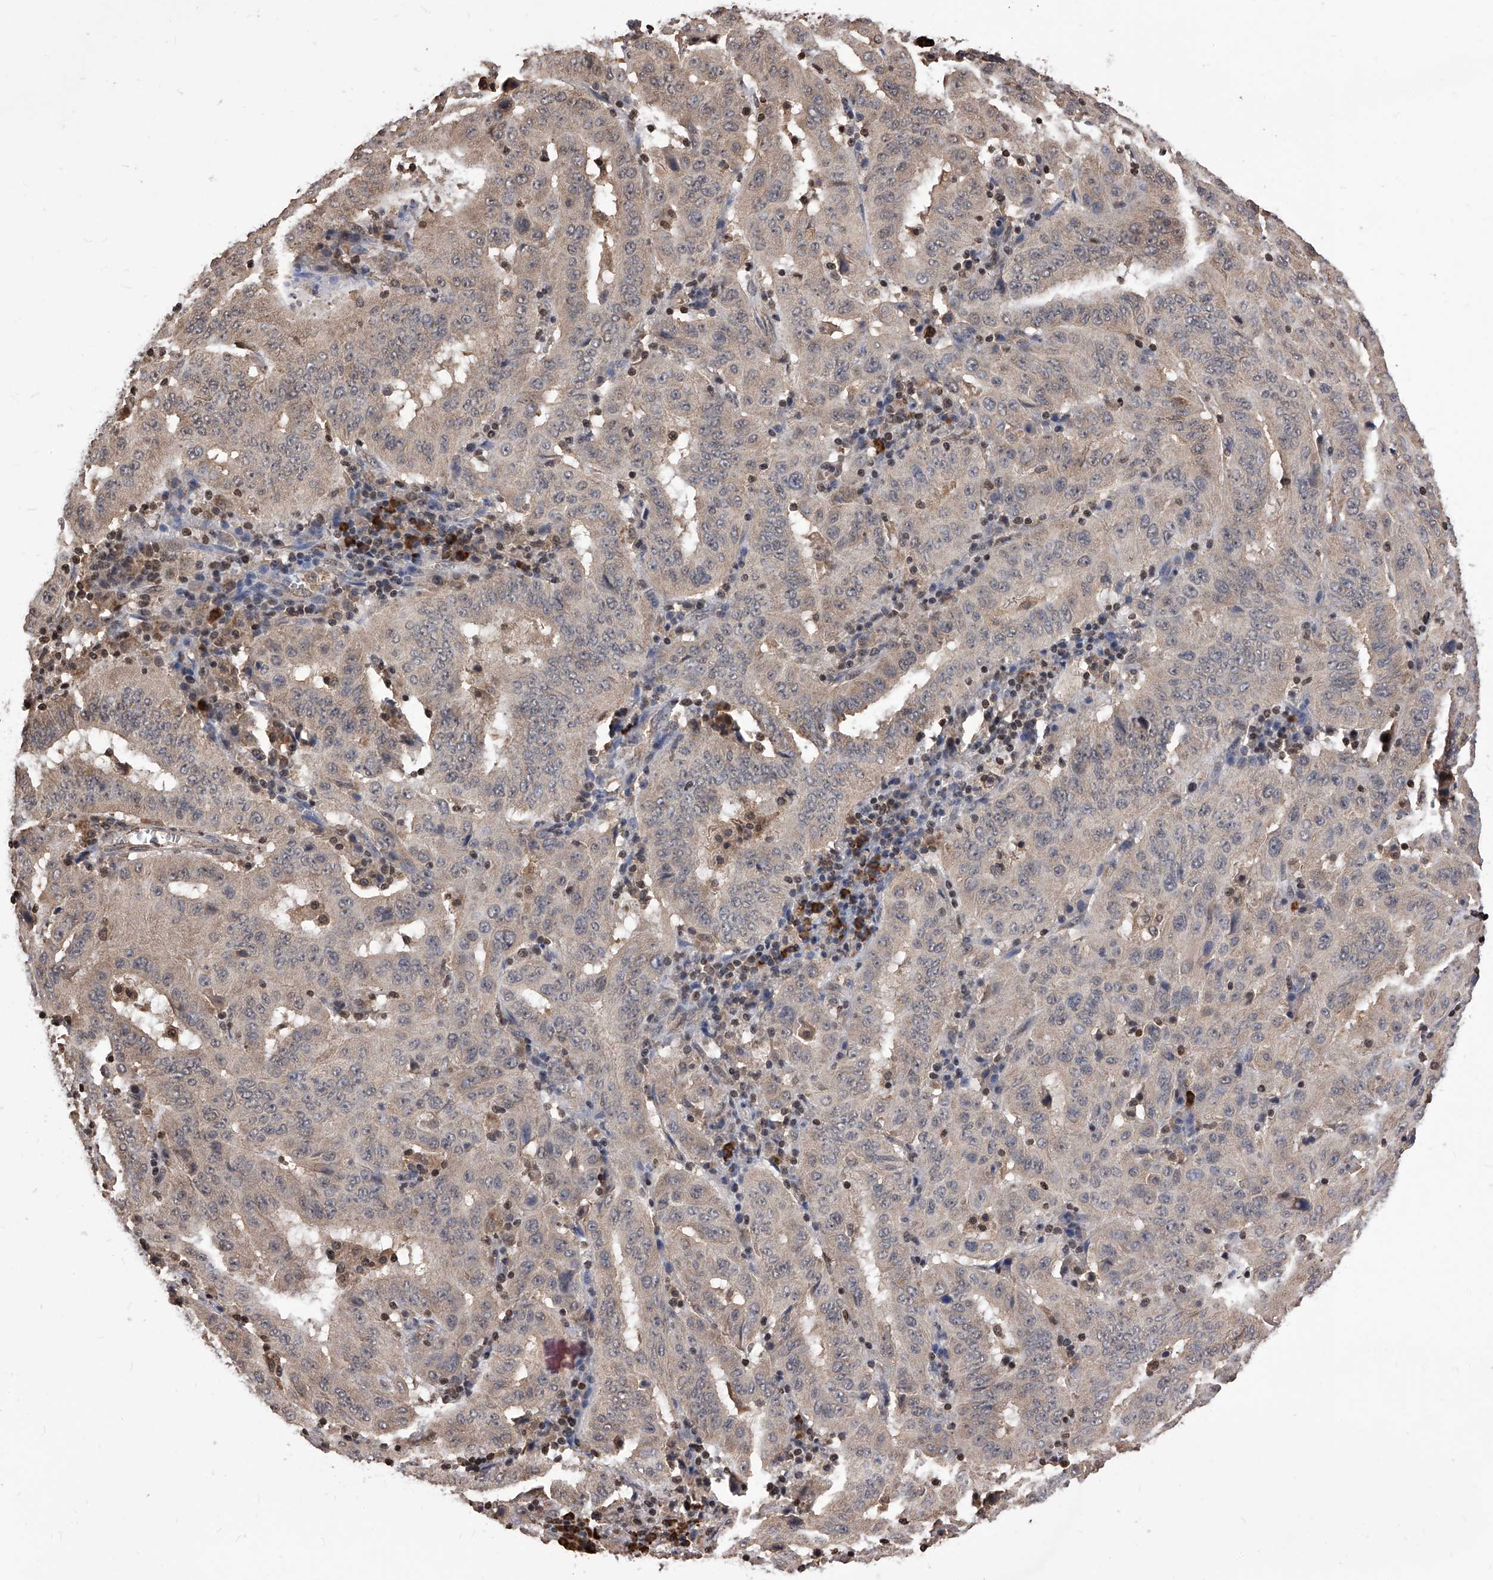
{"staining": {"intensity": "weak", "quantity": "25%-75%", "location": "cytoplasmic/membranous"}, "tissue": "pancreatic cancer", "cell_type": "Tumor cells", "image_type": "cancer", "snomed": [{"axis": "morphology", "description": "Adenocarcinoma, NOS"}, {"axis": "topography", "description": "Pancreas"}], "caption": "DAB (3,3'-diaminobenzidine) immunohistochemical staining of pancreatic adenocarcinoma exhibits weak cytoplasmic/membranous protein expression in about 25%-75% of tumor cells.", "gene": "ID1", "patient": {"sex": "male", "age": 63}}